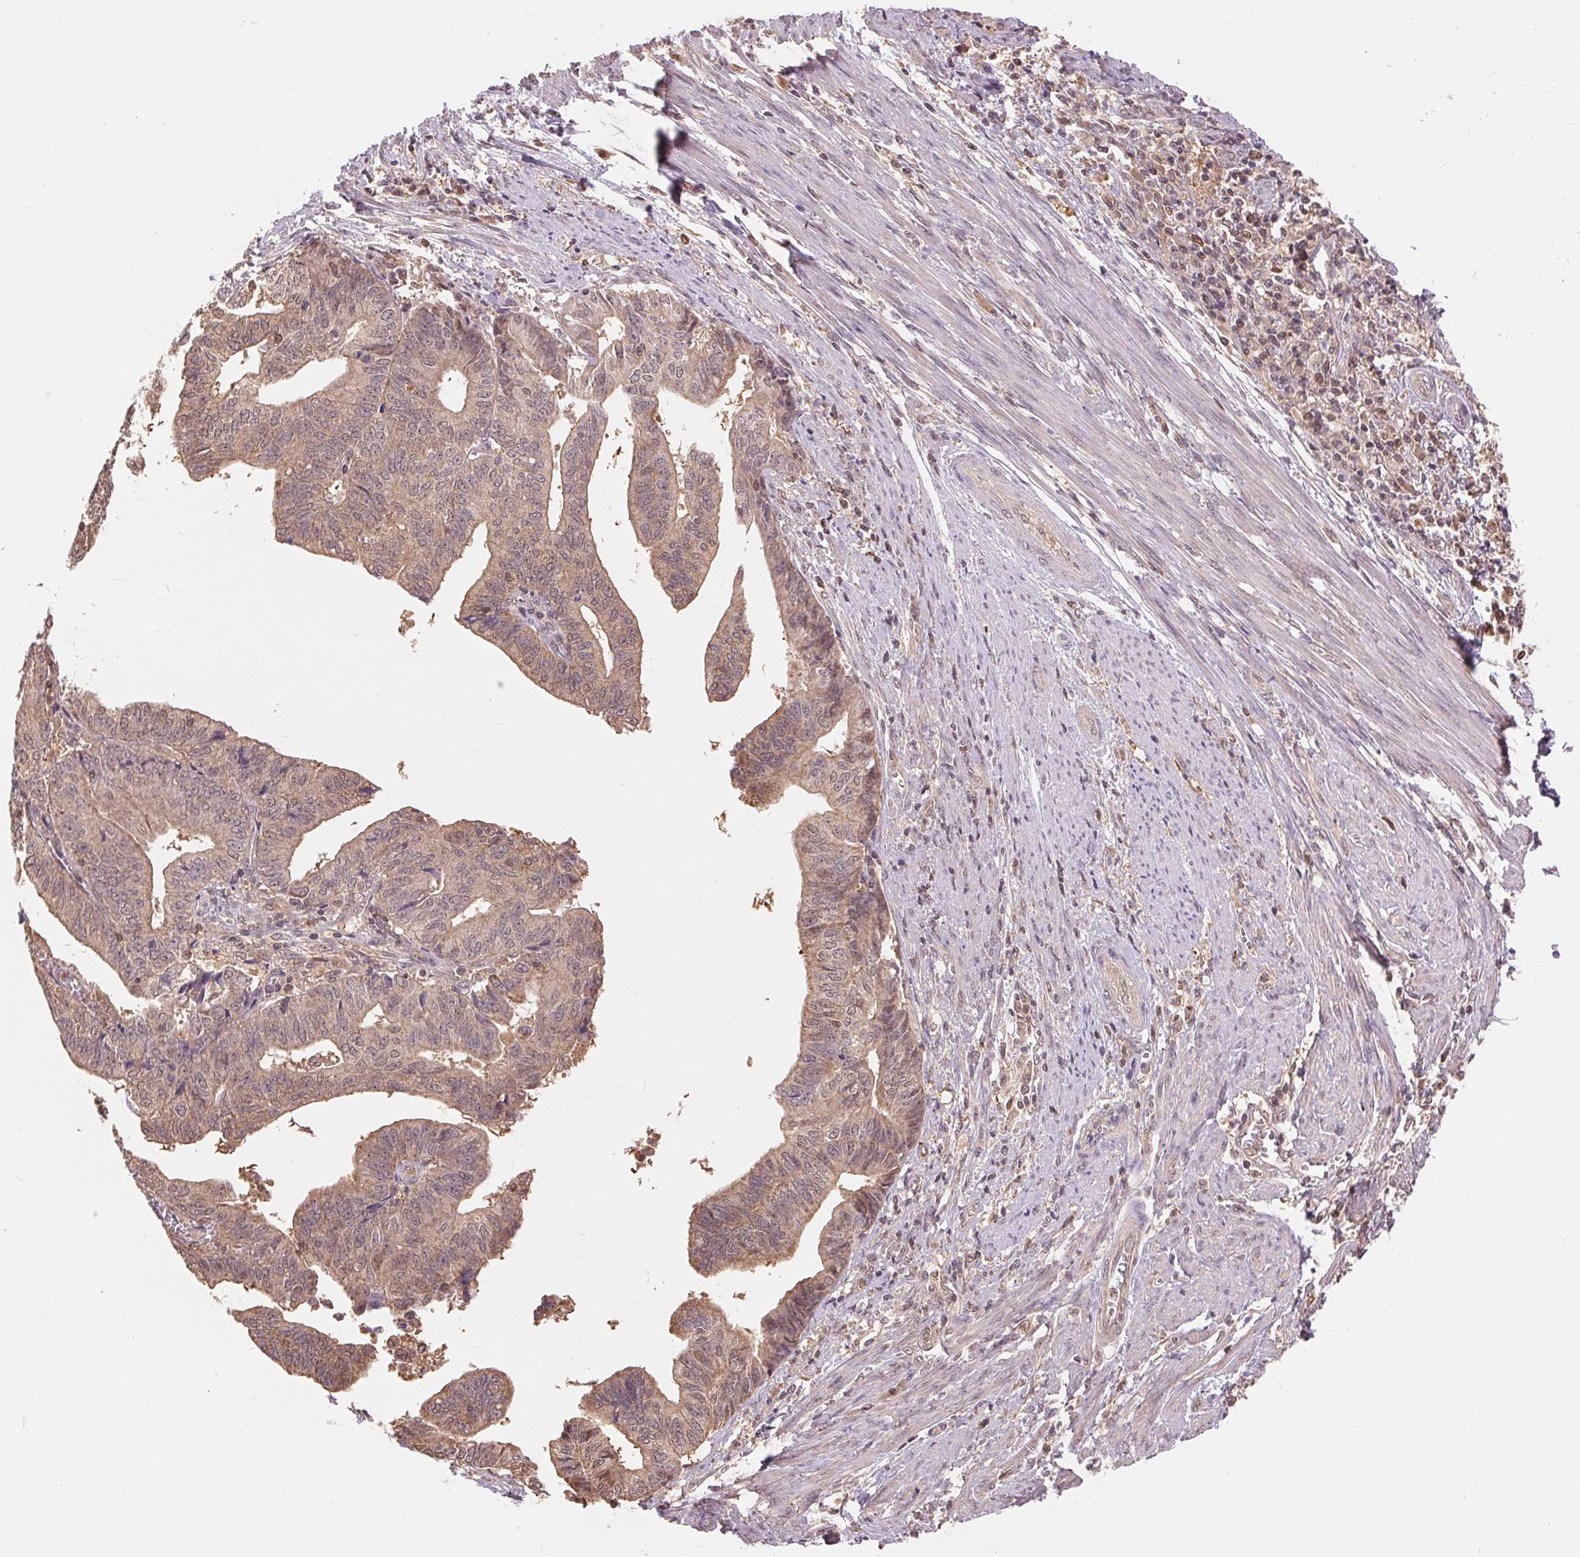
{"staining": {"intensity": "weak", "quantity": ">75%", "location": "cytoplasmic/membranous,nuclear"}, "tissue": "endometrial cancer", "cell_type": "Tumor cells", "image_type": "cancer", "snomed": [{"axis": "morphology", "description": "Adenocarcinoma, NOS"}, {"axis": "topography", "description": "Endometrium"}], "caption": "IHC micrograph of neoplastic tissue: human endometrial adenocarcinoma stained using IHC reveals low levels of weak protein expression localized specifically in the cytoplasmic/membranous and nuclear of tumor cells, appearing as a cytoplasmic/membranous and nuclear brown color.", "gene": "TMEM273", "patient": {"sex": "female", "age": 65}}